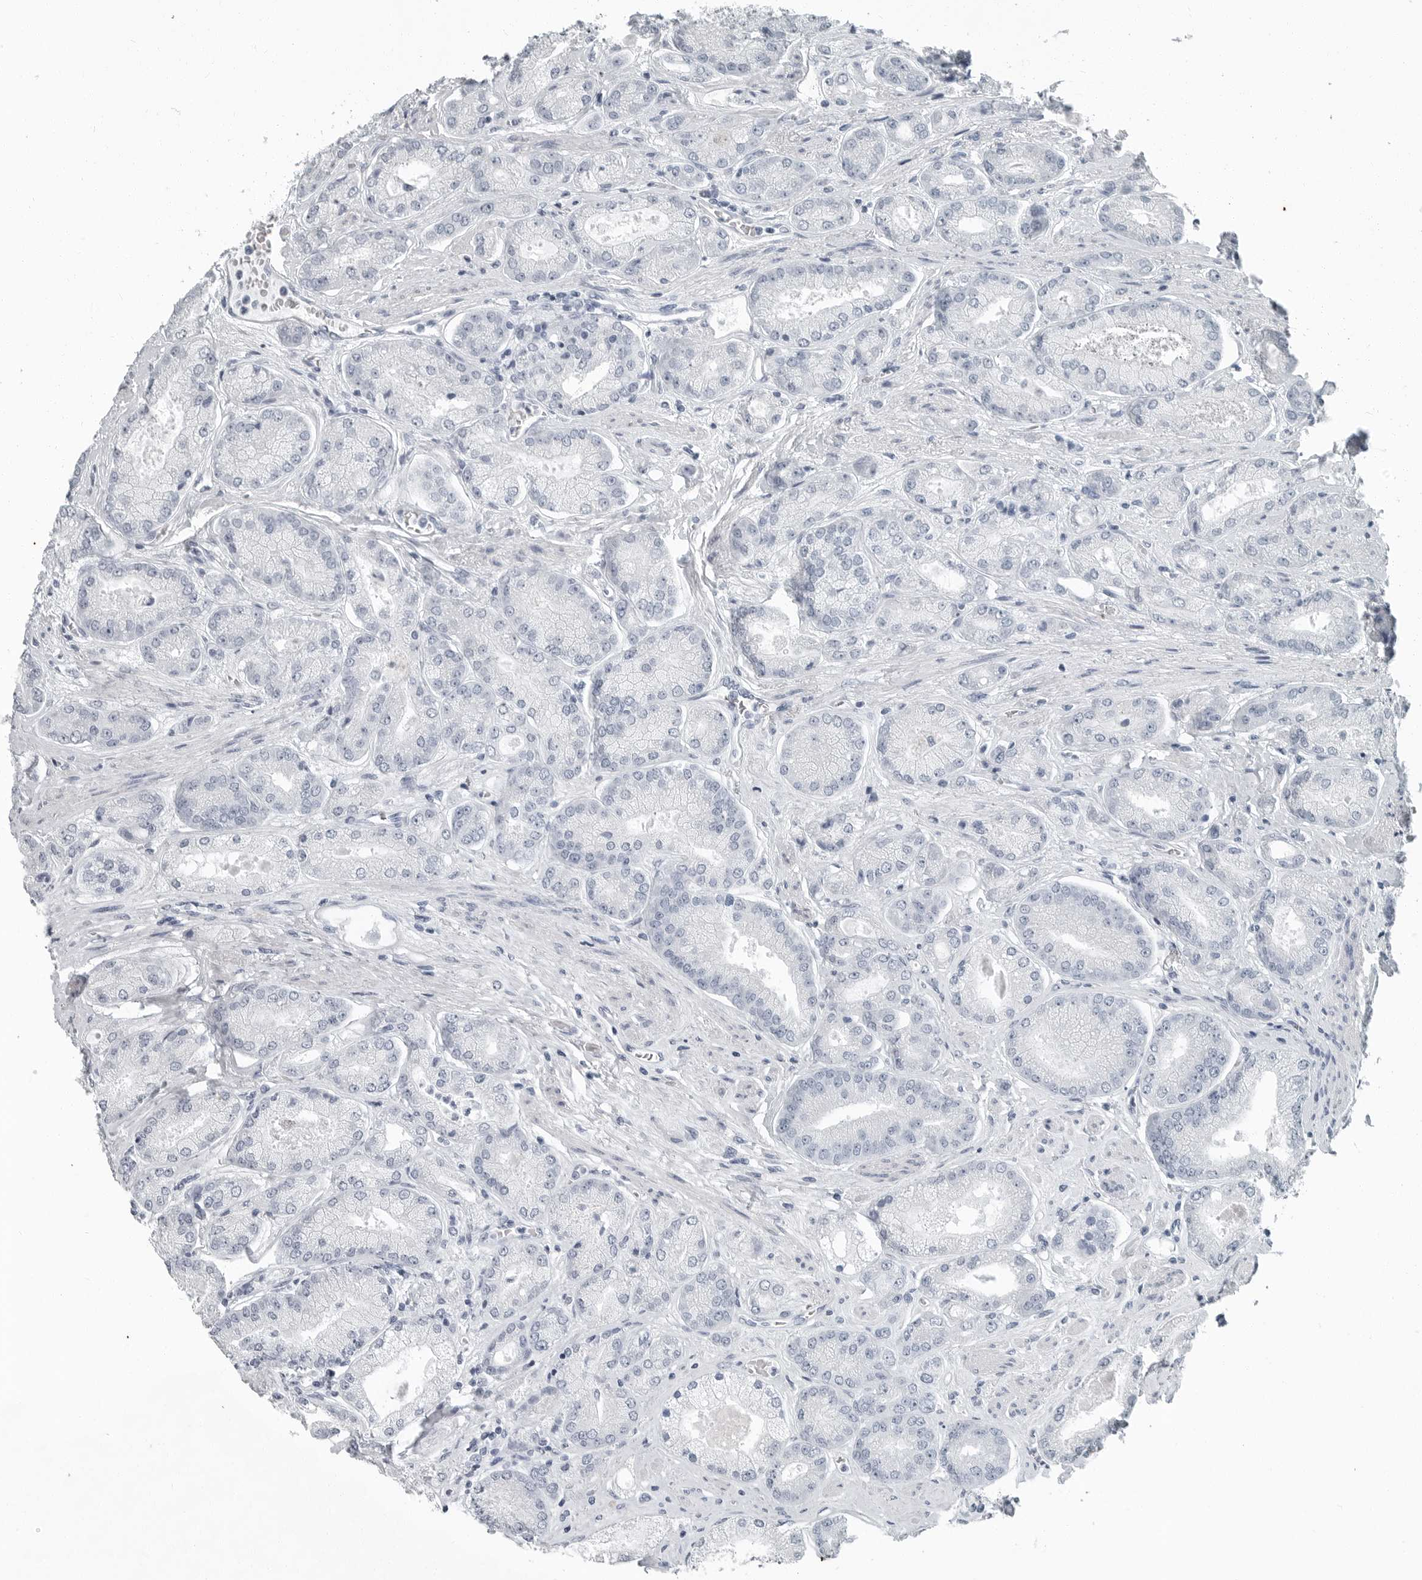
{"staining": {"intensity": "negative", "quantity": "none", "location": "none"}, "tissue": "prostate cancer", "cell_type": "Tumor cells", "image_type": "cancer", "snomed": [{"axis": "morphology", "description": "Adenocarcinoma, High grade"}, {"axis": "topography", "description": "Prostate"}], "caption": "Tumor cells are negative for protein expression in human high-grade adenocarcinoma (prostate).", "gene": "FABP6", "patient": {"sex": "male", "age": 58}}